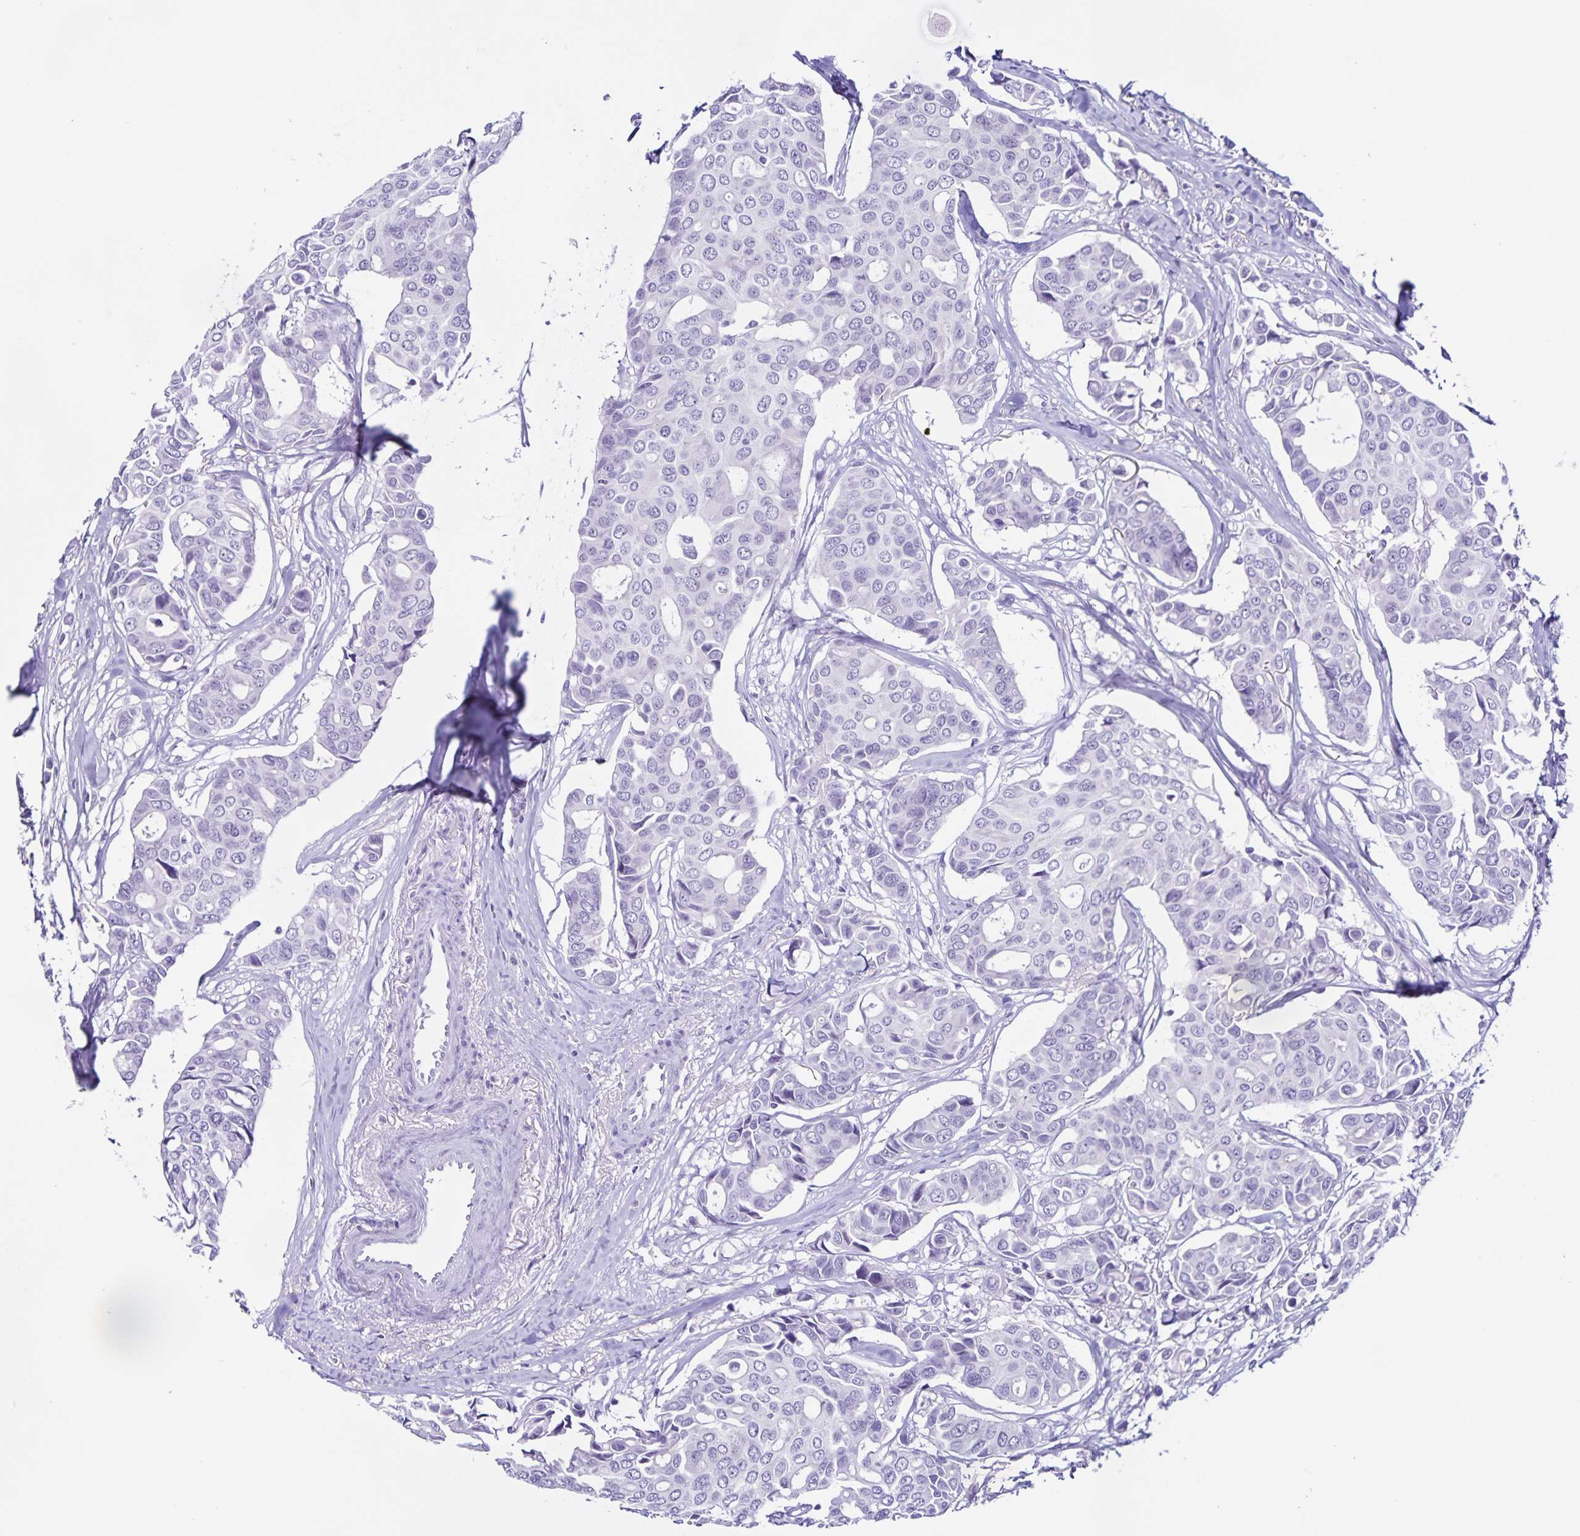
{"staining": {"intensity": "negative", "quantity": "none", "location": "none"}, "tissue": "breast cancer", "cell_type": "Tumor cells", "image_type": "cancer", "snomed": [{"axis": "morphology", "description": "Duct carcinoma"}, {"axis": "topography", "description": "Breast"}], "caption": "Breast cancer (infiltrating ductal carcinoma) was stained to show a protein in brown. There is no significant positivity in tumor cells.", "gene": "FAM170A", "patient": {"sex": "female", "age": 54}}